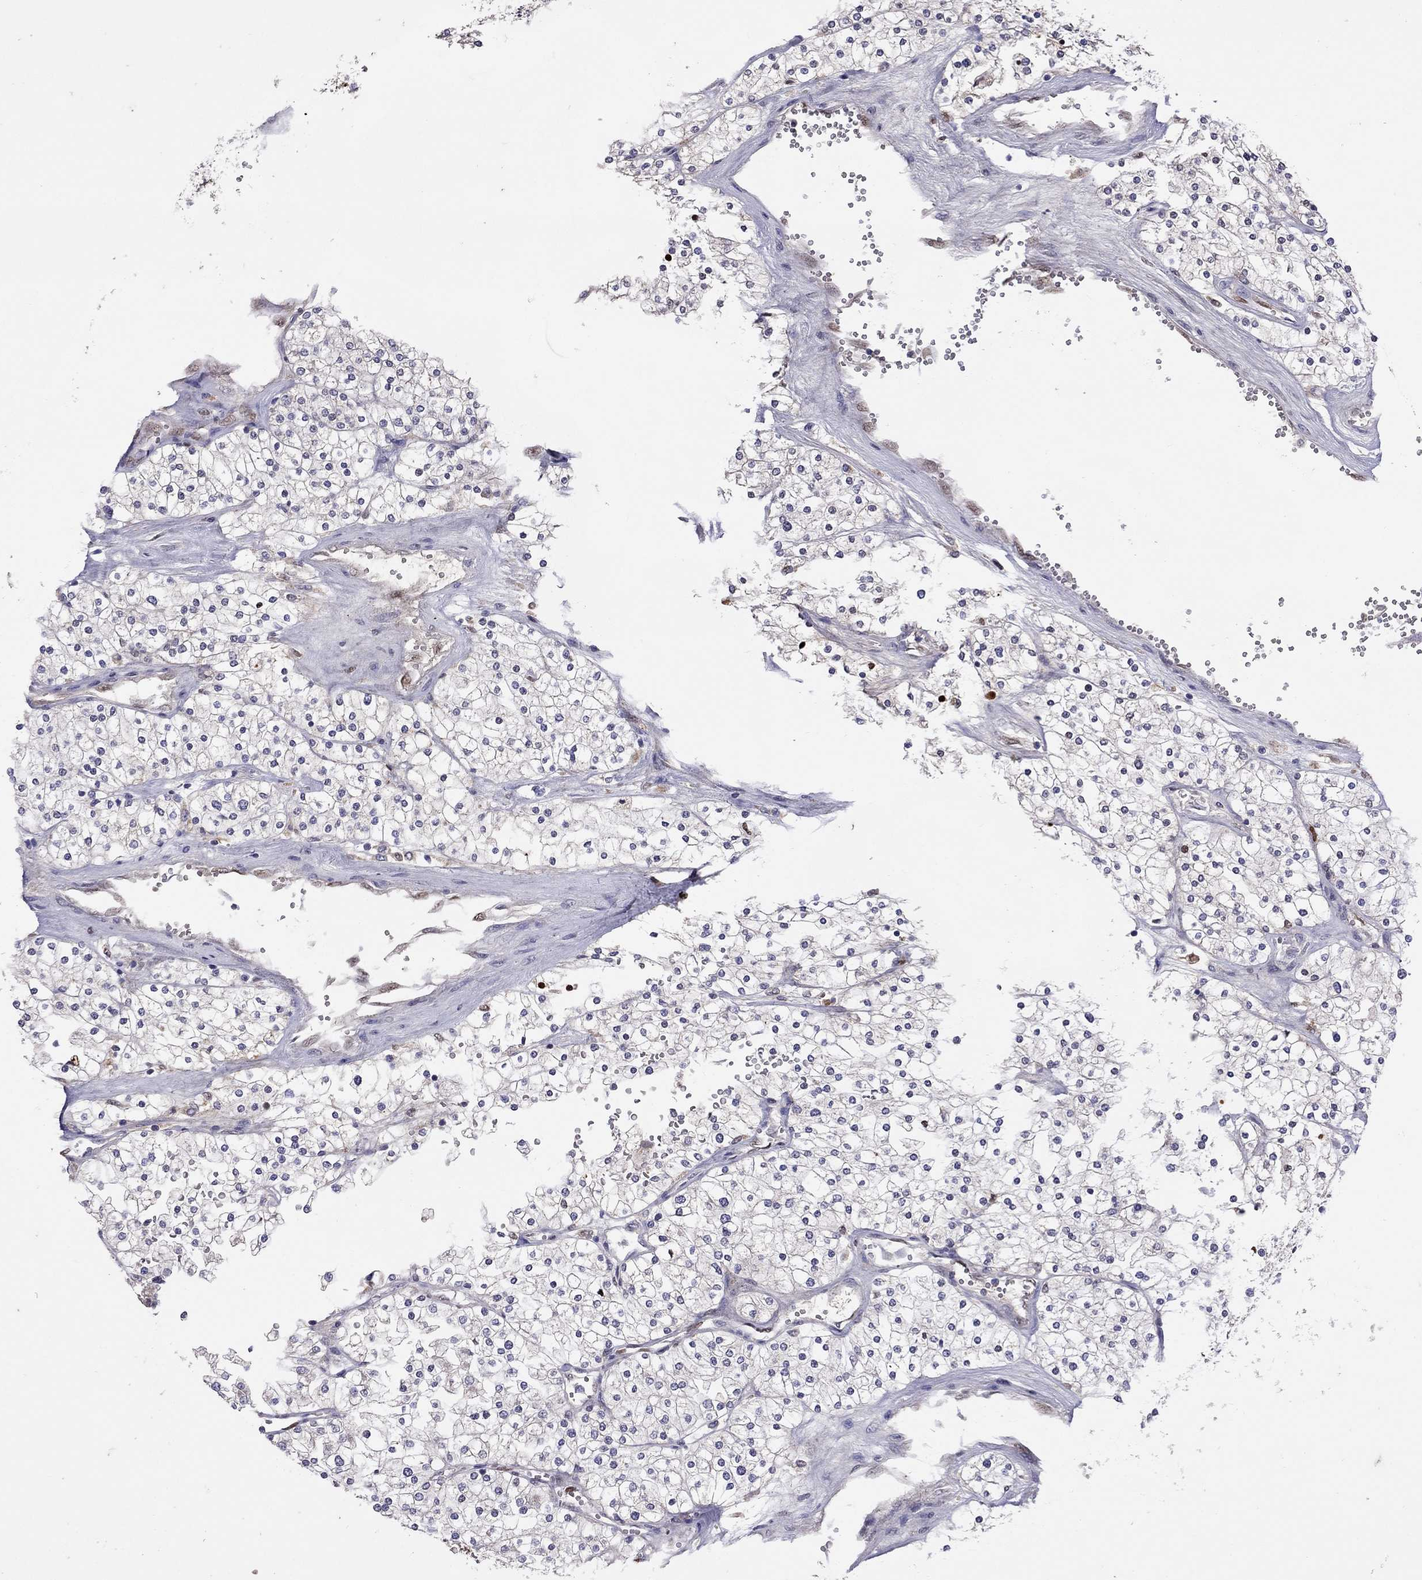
{"staining": {"intensity": "negative", "quantity": "none", "location": "none"}, "tissue": "renal cancer", "cell_type": "Tumor cells", "image_type": "cancer", "snomed": [{"axis": "morphology", "description": "Adenocarcinoma, NOS"}, {"axis": "topography", "description": "Kidney"}], "caption": "Photomicrograph shows no significant protein staining in tumor cells of renal adenocarcinoma. (DAB (3,3'-diaminobenzidine) IHC, high magnification).", "gene": "SERPINA3", "patient": {"sex": "male", "age": 80}}